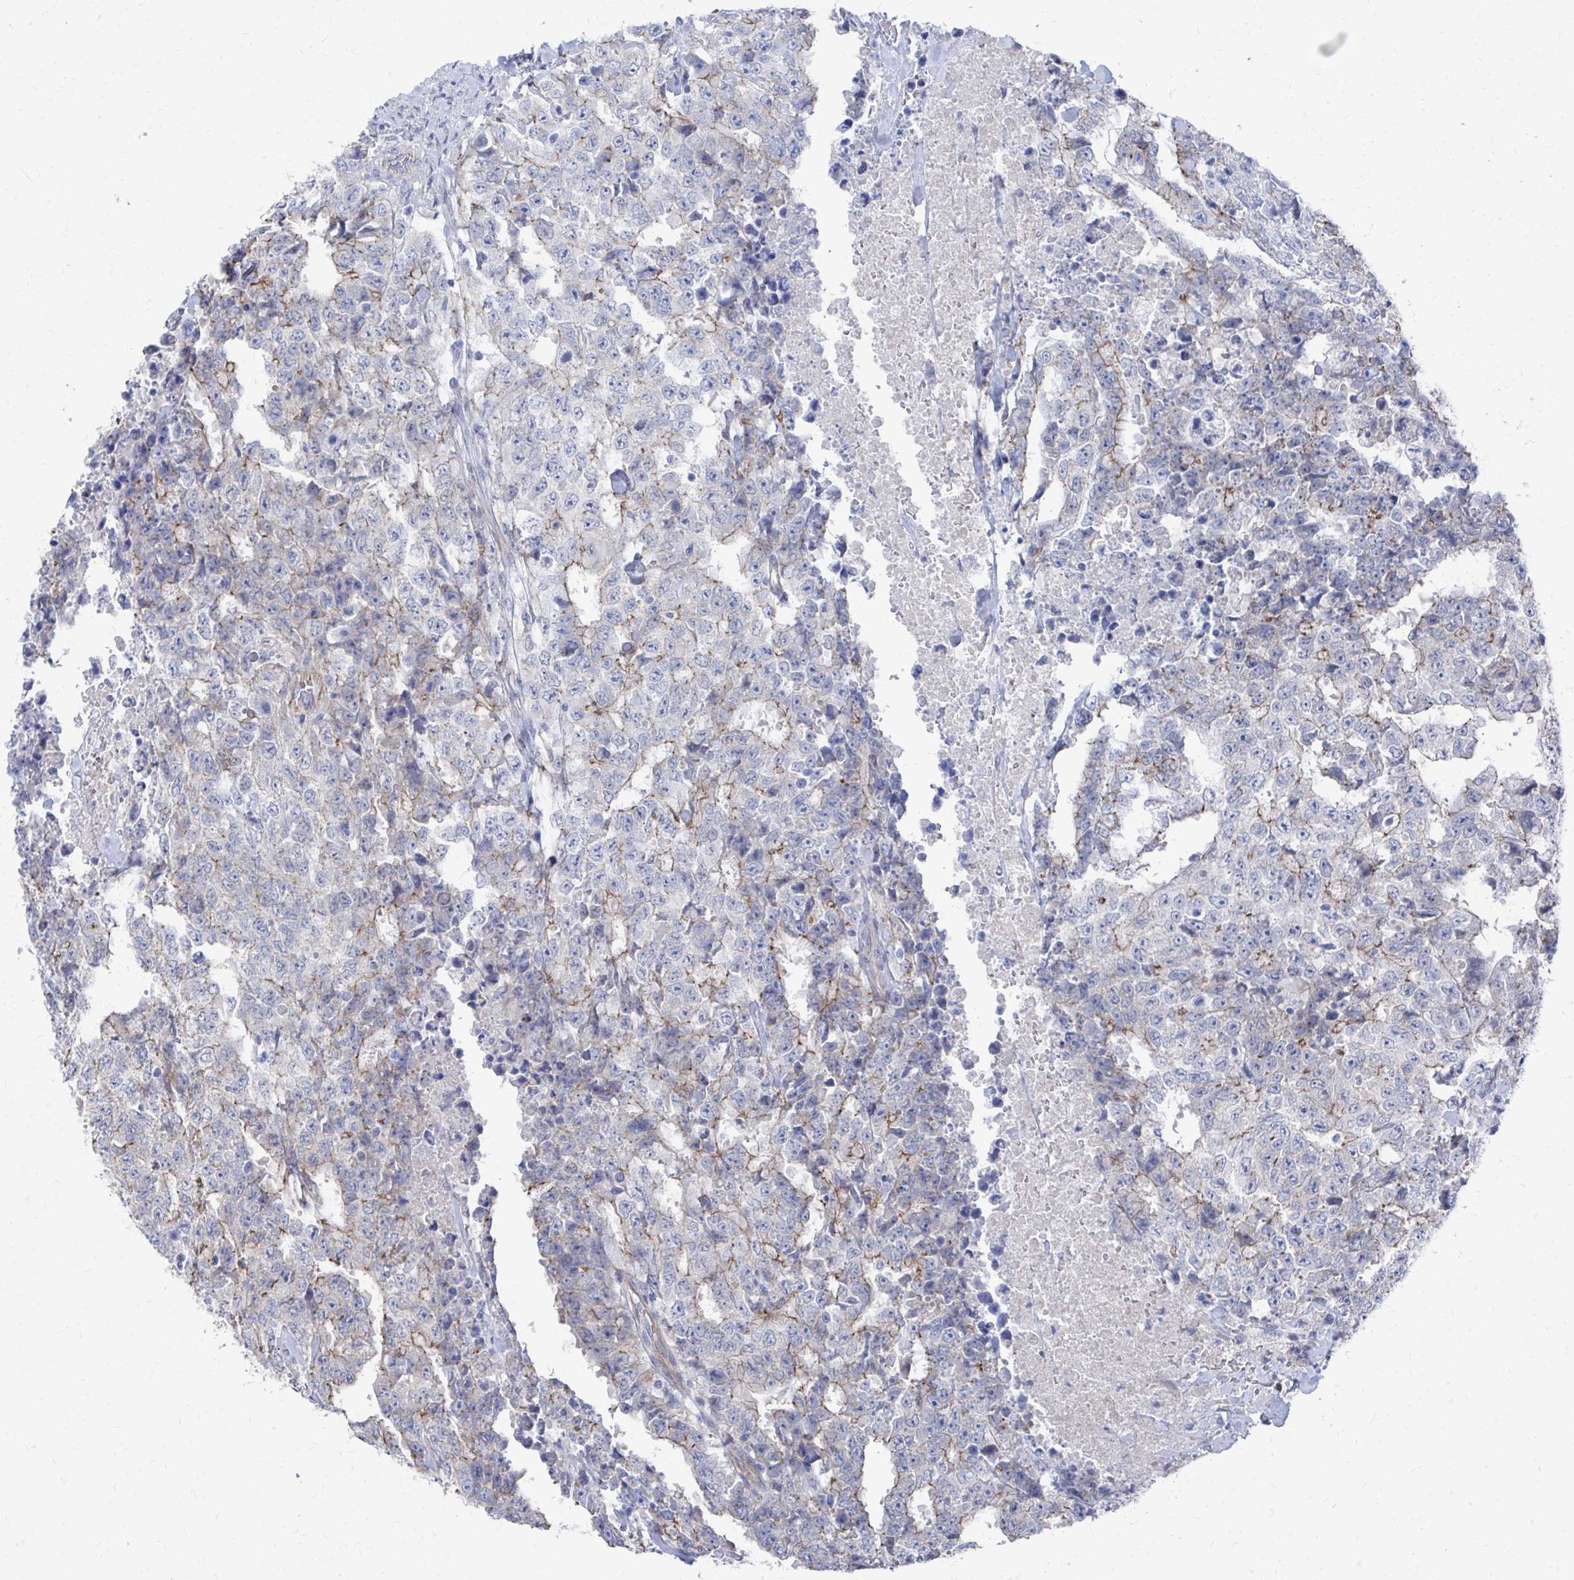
{"staining": {"intensity": "moderate", "quantity": "<25%", "location": "cytoplasmic/membranous"}, "tissue": "testis cancer", "cell_type": "Tumor cells", "image_type": "cancer", "snomed": [{"axis": "morphology", "description": "Carcinoma, Embryonal, NOS"}, {"axis": "topography", "description": "Testis"}], "caption": "IHC of testis embryonal carcinoma demonstrates low levels of moderate cytoplasmic/membranous expression in about <25% of tumor cells. The staining was performed using DAB, with brown indicating positive protein expression. Nuclei are stained blue with hematoxylin.", "gene": "PLEKHG7", "patient": {"sex": "male", "age": 24}}